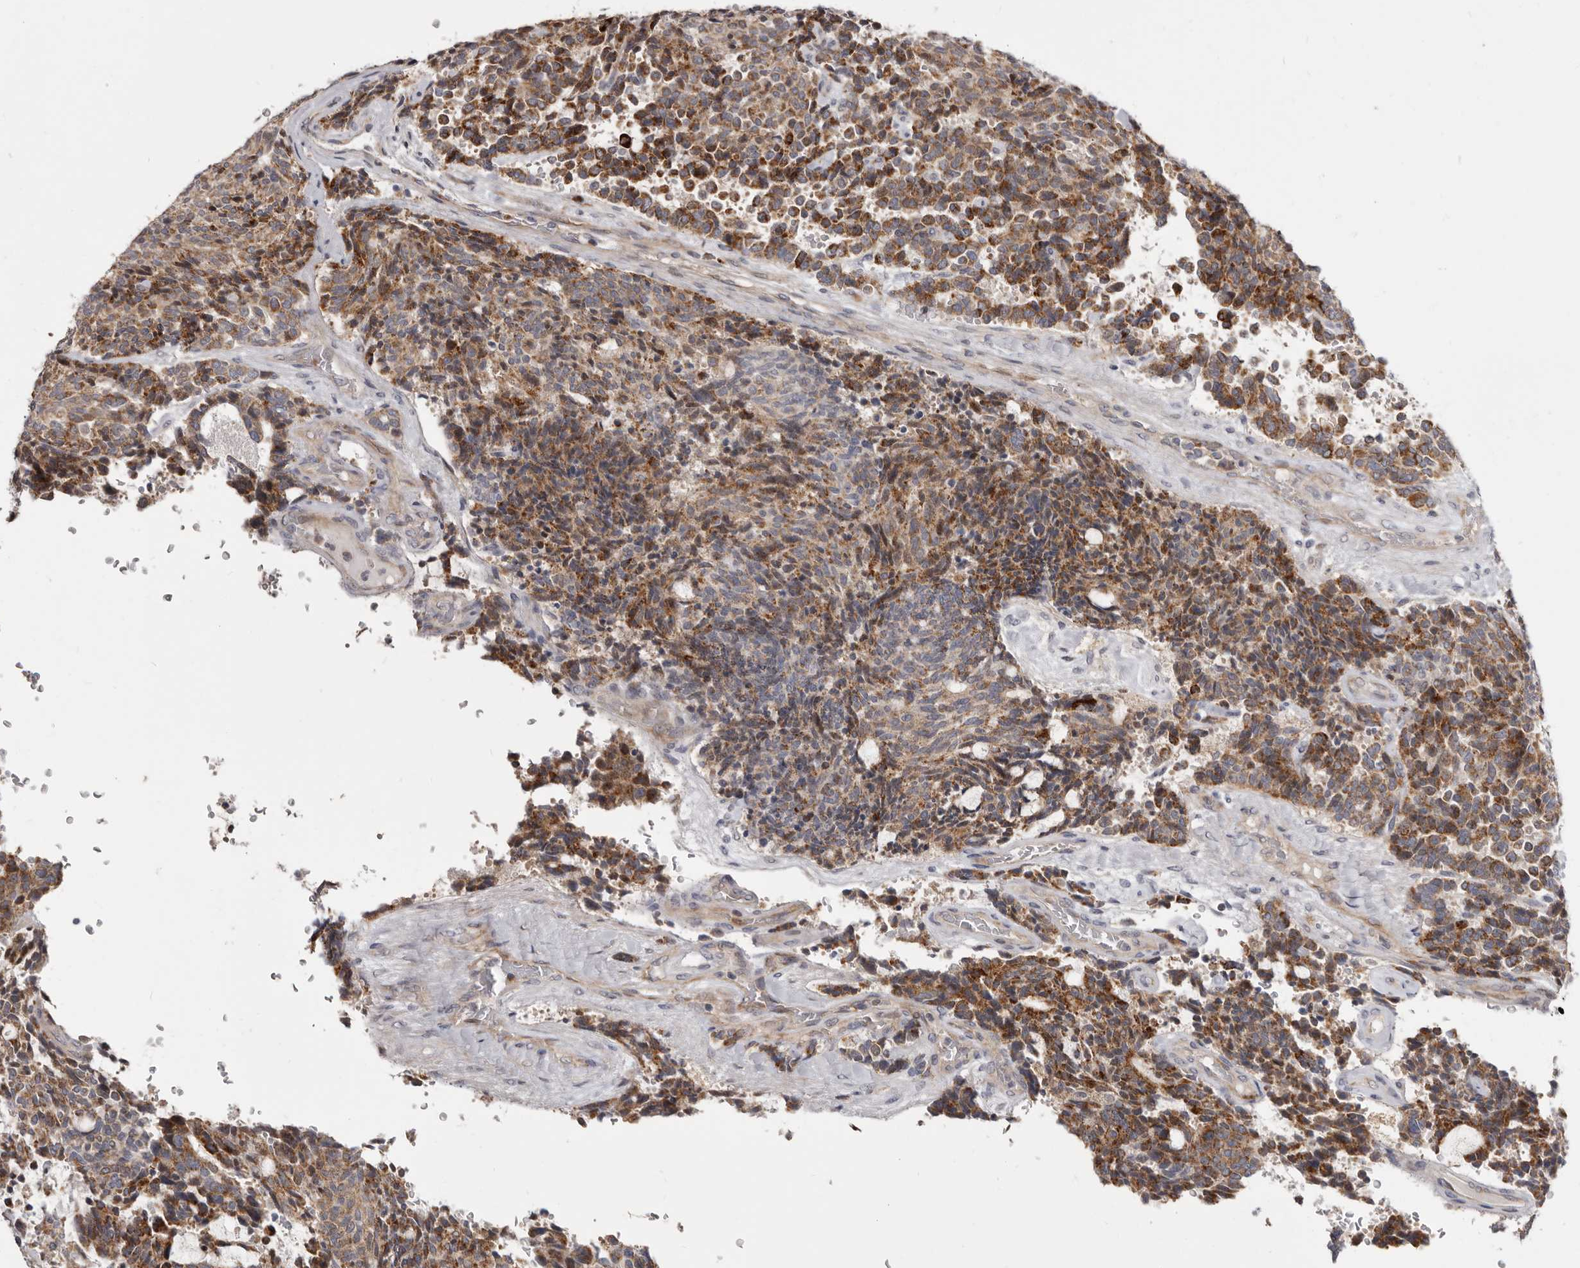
{"staining": {"intensity": "moderate", "quantity": ">75%", "location": "cytoplasmic/membranous"}, "tissue": "carcinoid", "cell_type": "Tumor cells", "image_type": "cancer", "snomed": [{"axis": "morphology", "description": "Carcinoid, malignant, NOS"}, {"axis": "topography", "description": "Pancreas"}], "caption": "Protein expression analysis of malignant carcinoid shows moderate cytoplasmic/membranous positivity in approximately >75% of tumor cells.", "gene": "SMC4", "patient": {"sex": "female", "age": 54}}